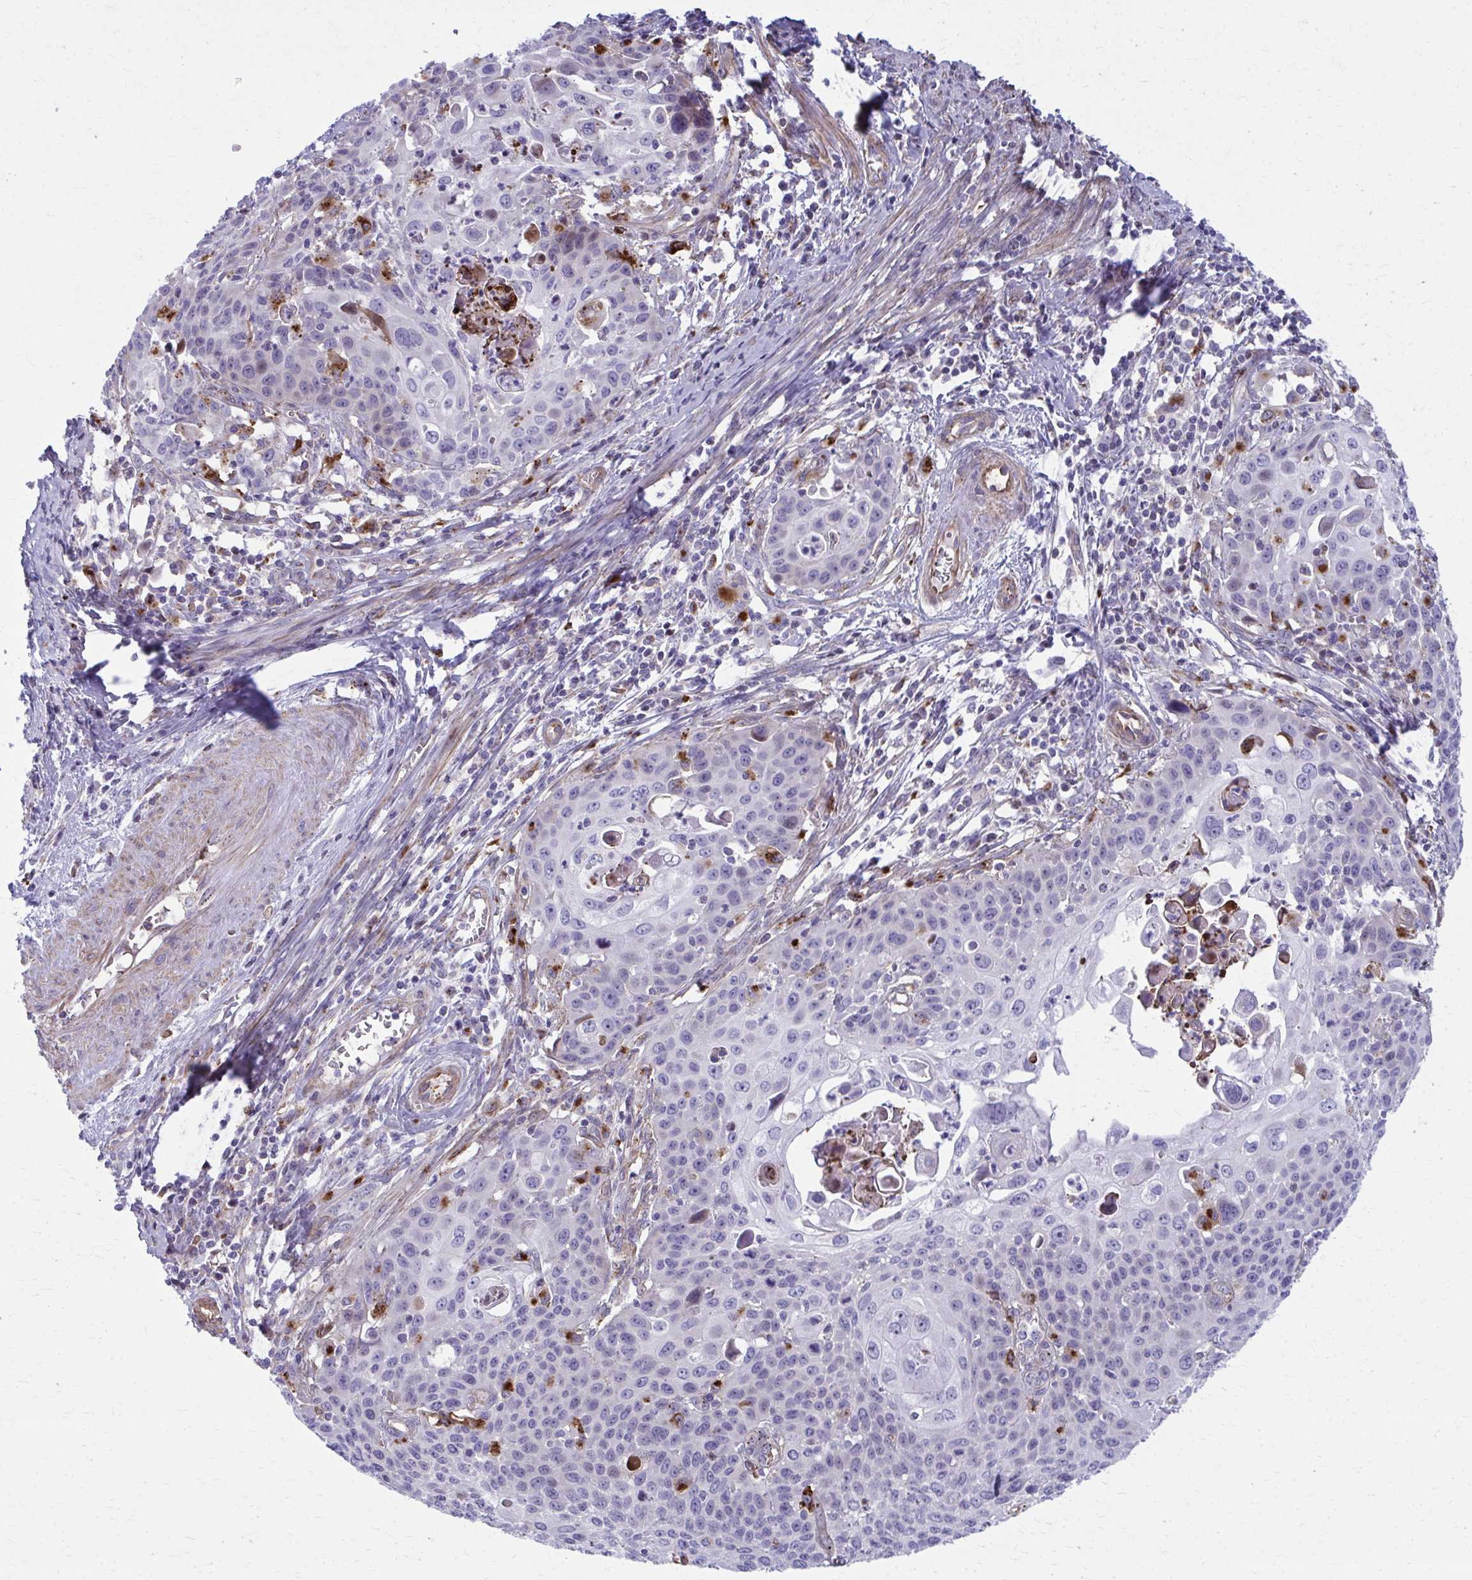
{"staining": {"intensity": "moderate", "quantity": "<25%", "location": "cytoplasmic/membranous"}, "tissue": "cervical cancer", "cell_type": "Tumor cells", "image_type": "cancer", "snomed": [{"axis": "morphology", "description": "Squamous cell carcinoma, NOS"}, {"axis": "topography", "description": "Cervix"}], "caption": "The immunohistochemical stain highlights moderate cytoplasmic/membranous positivity in tumor cells of squamous cell carcinoma (cervical) tissue. (brown staining indicates protein expression, while blue staining denotes nuclei).", "gene": "LRRC4B", "patient": {"sex": "female", "age": 65}}